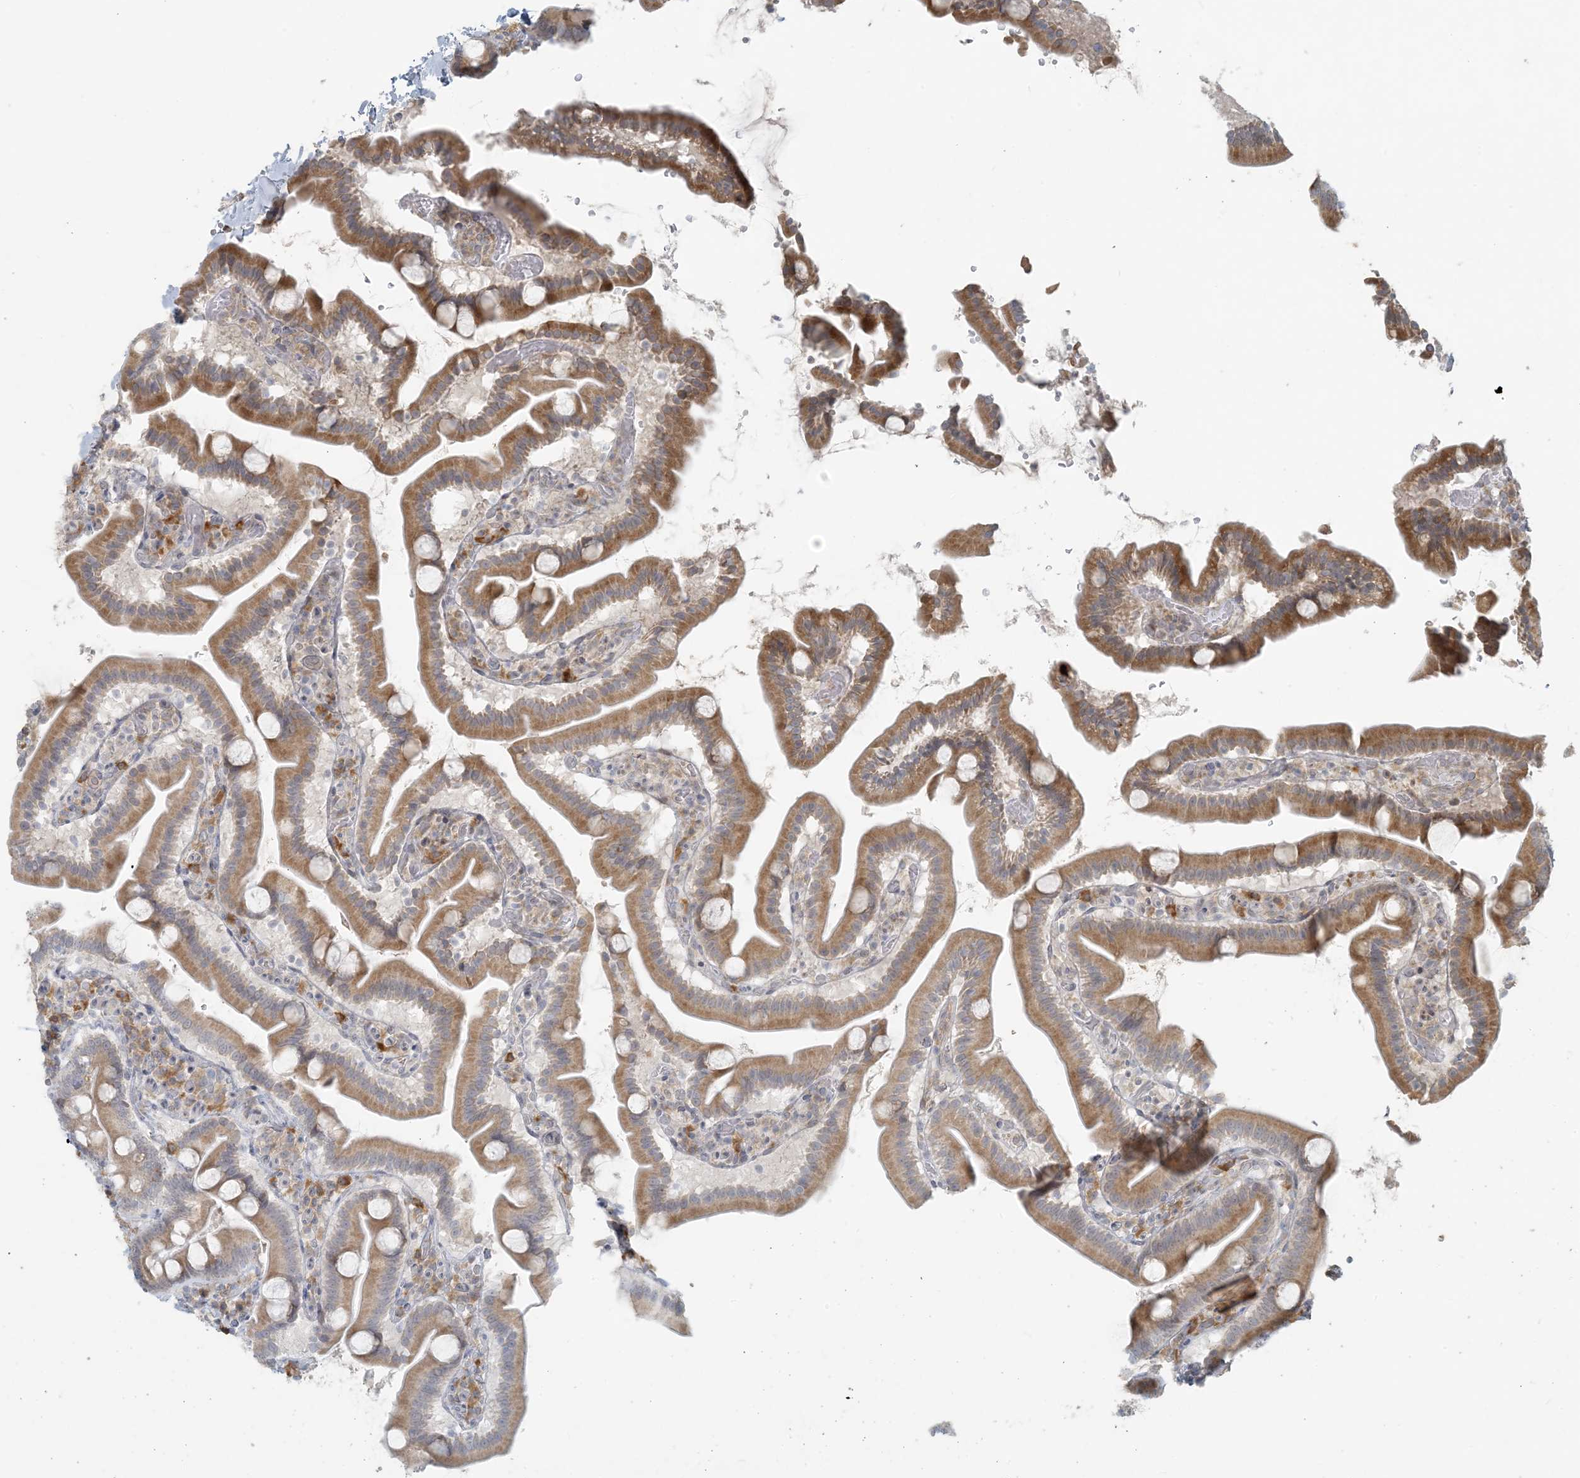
{"staining": {"intensity": "moderate", "quantity": ">75%", "location": "cytoplasmic/membranous"}, "tissue": "duodenum", "cell_type": "Glandular cells", "image_type": "normal", "snomed": [{"axis": "morphology", "description": "Normal tissue, NOS"}, {"axis": "topography", "description": "Duodenum"}], "caption": "Protein expression analysis of unremarkable duodenum demonstrates moderate cytoplasmic/membranous expression in about >75% of glandular cells. (DAB = brown stain, brightfield microscopy at high magnification).", "gene": "HACL1", "patient": {"sex": "male", "age": 55}}